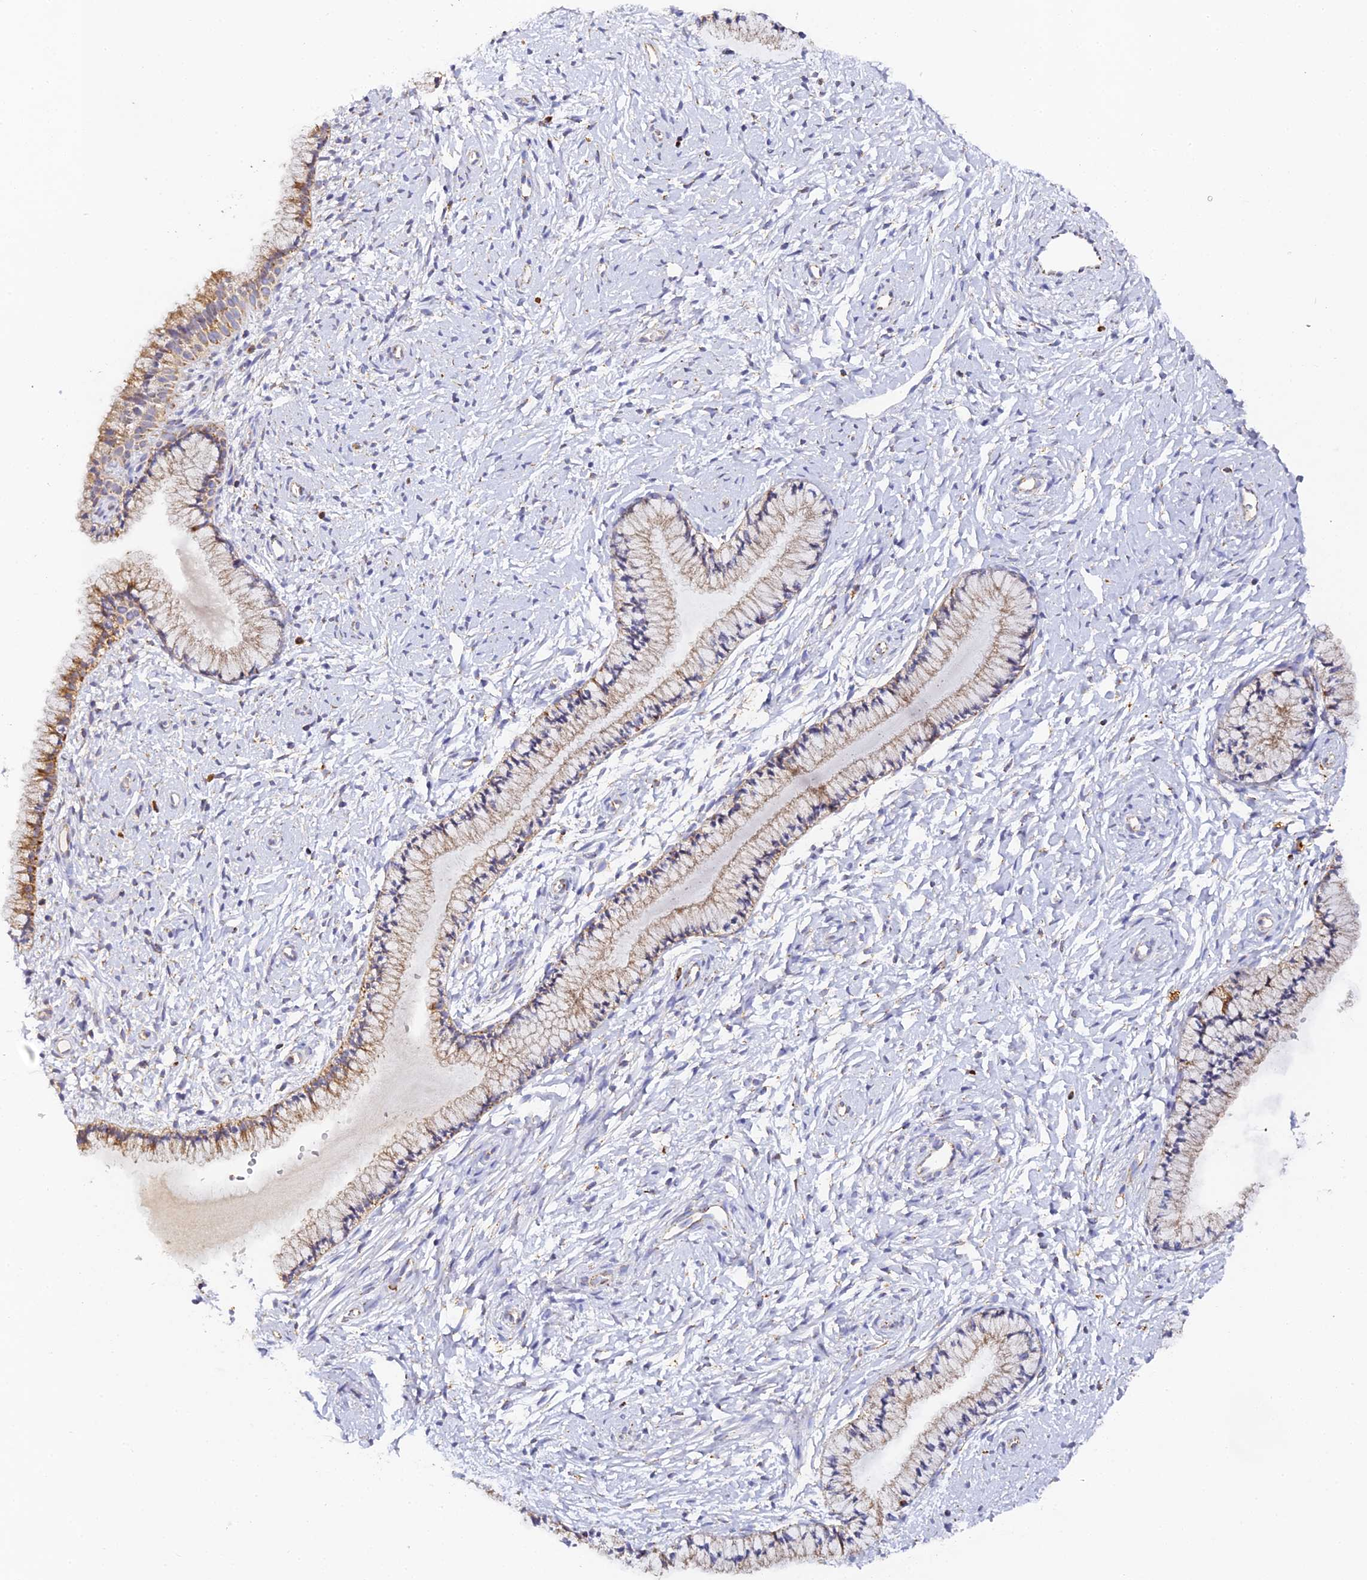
{"staining": {"intensity": "moderate", "quantity": "25%-75%", "location": "cytoplasmic/membranous"}, "tissue": "cervix", "cell_type": "Glandular cells", "image_type": "normal", "snomed": [{"axis": "morphology", "description": "Normal tissue, NOS"}, {"axis": "topography", "description": "Cervix"}], "caption": "Glandular cells exhibit moderate cytoplasmic/membranous staining in approximately 25%-75% of cells in benign cervix.", "gene": "DONSON", "patient": {"sex": "female", "age": 33}}